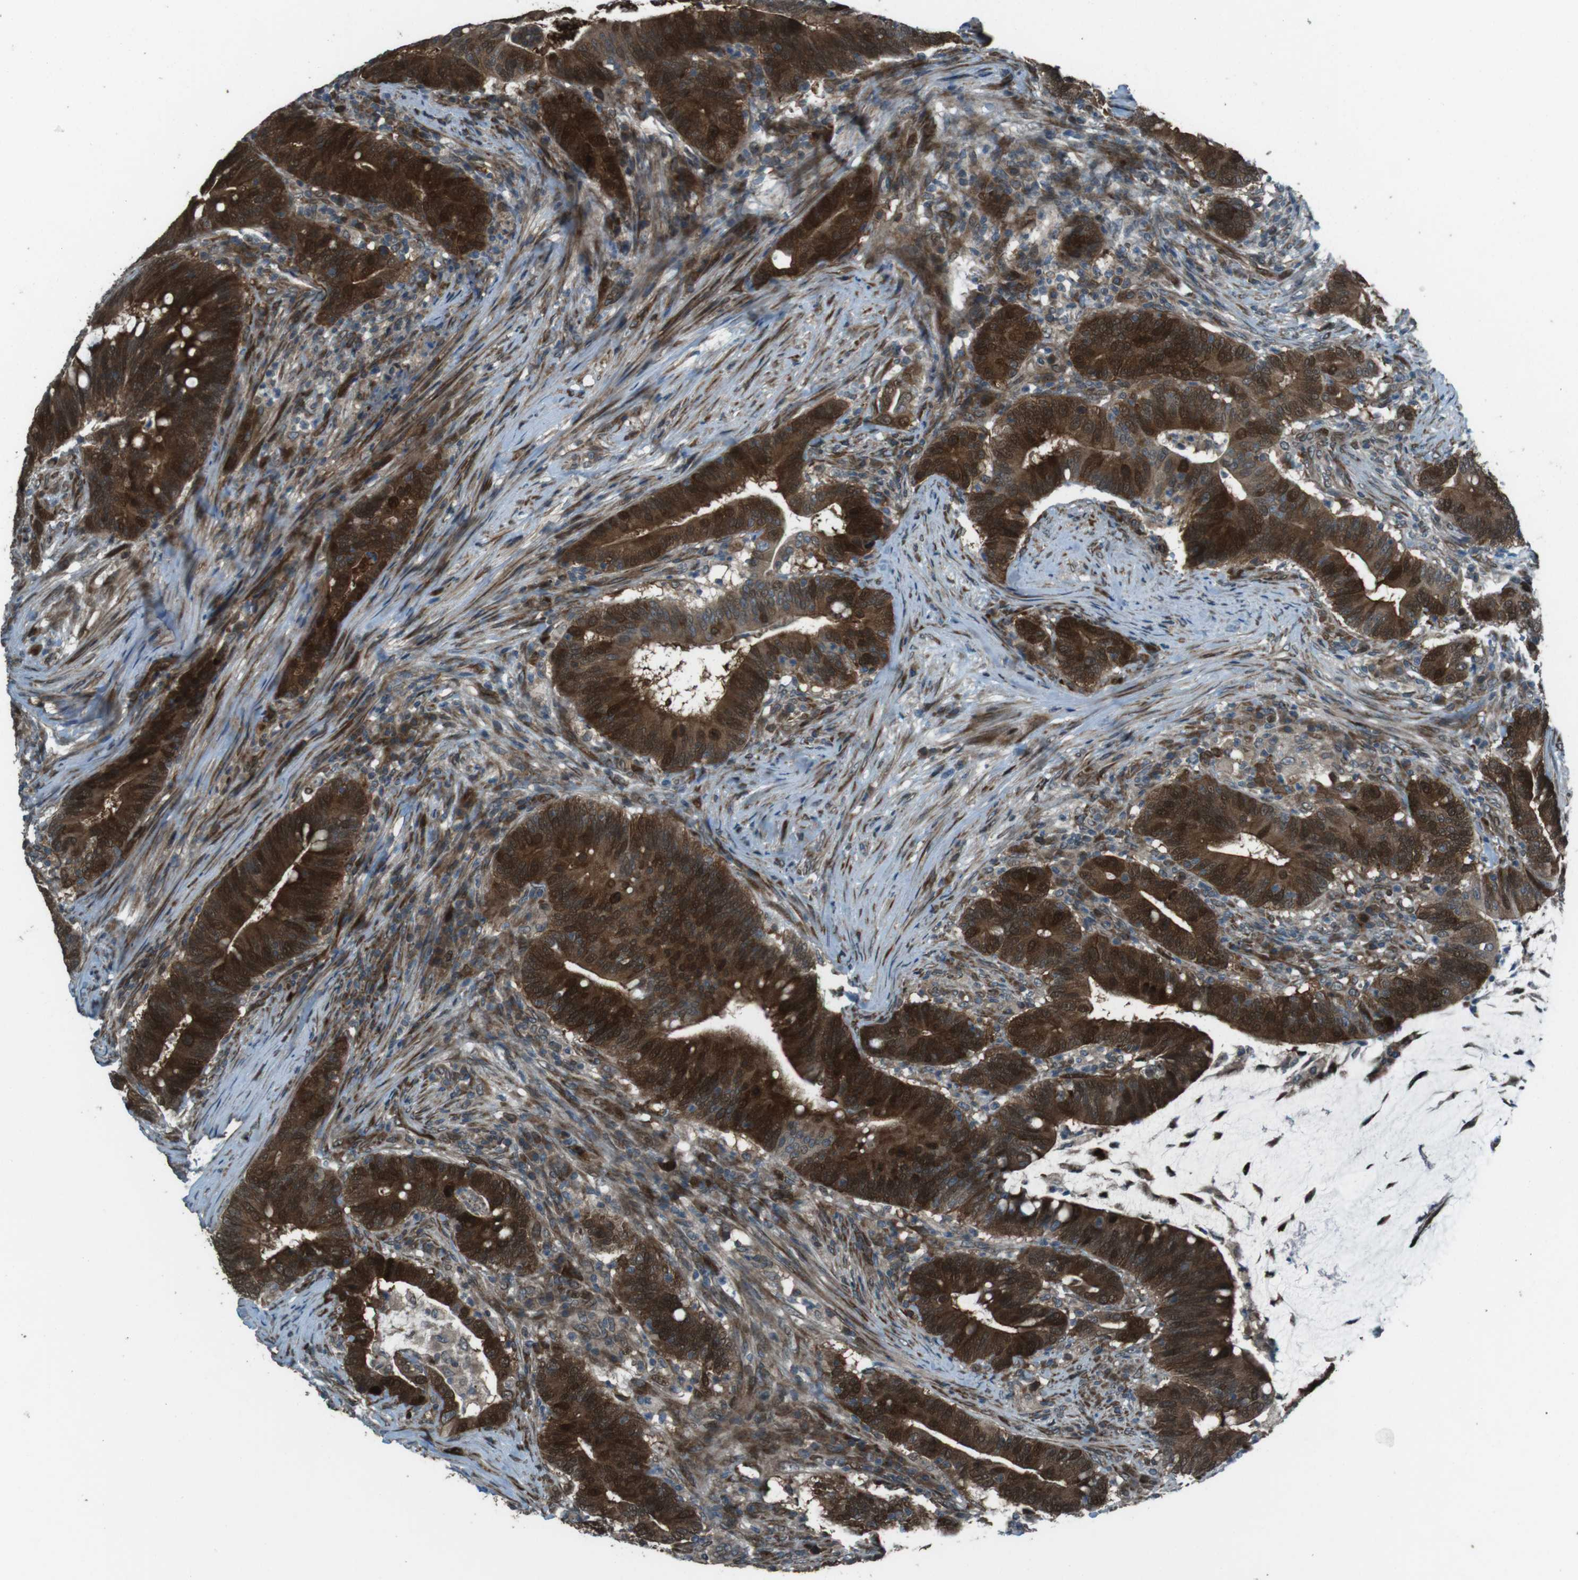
{"staining": {"intensity": "strong", "quantity": ">75%", "location": "cytoplasmic/membranous,nuclear"}, "tissue": "colorectal cancer", "cell_type": "Tumor cells", "image_type": "cancer", "snomed": [{"axis": "morphology", "description": "Normal tissue, NOS"}, {"axis": "morphology", "description": "Adenocarcinoma, NOS"}, {"axis": "topography", "description": "Colon"}], "caption": "An image of adenocarcinoma (colorectal) stained for a protein shows strong cytoplasmic/membranous and nuclear brown staining in tumor cells.", "gene": "ZNF330", "patient": {"sex": "female", "age": 66}}